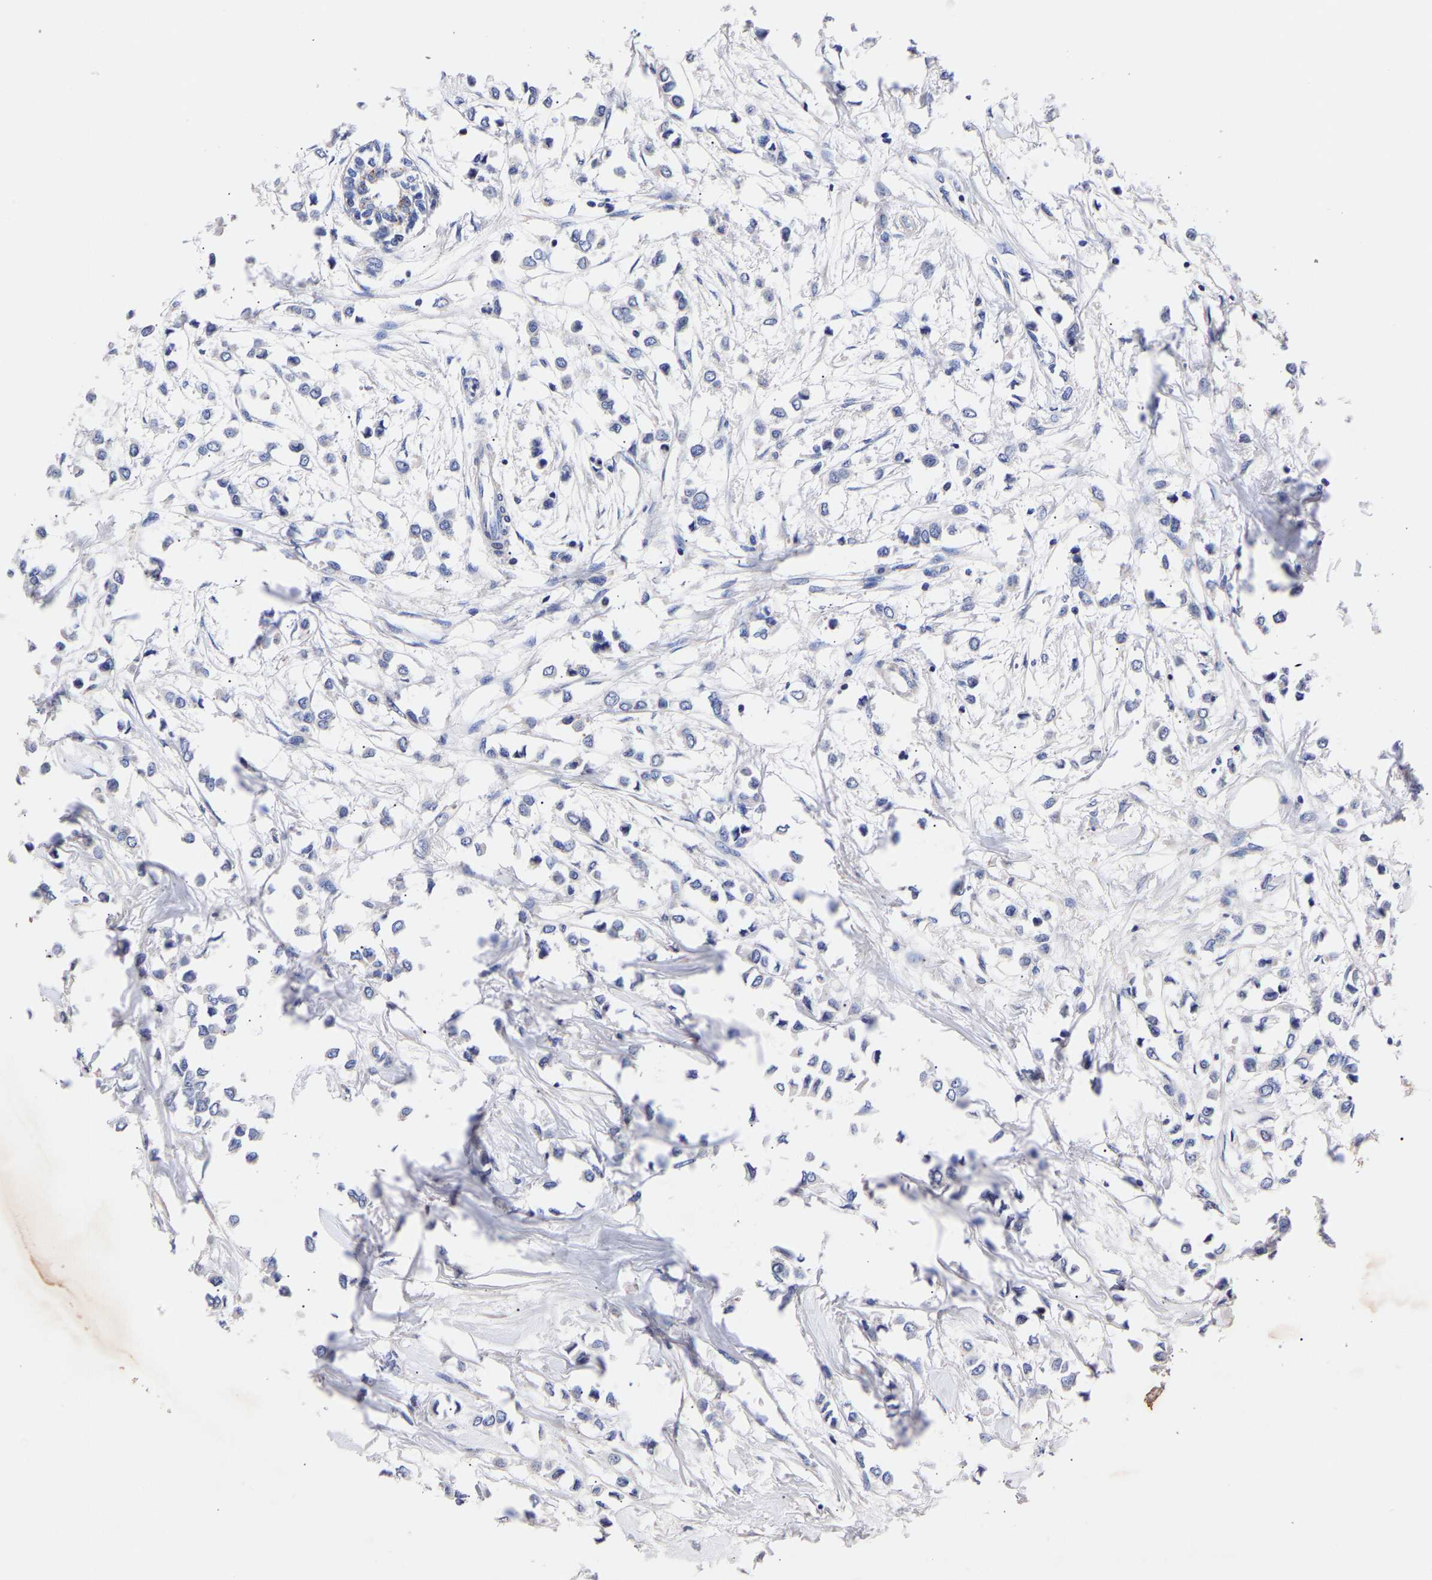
{"staining": {"intensity": "negative", "quantity": "none", "location": "none"}, "tissue": "breast cancer", "cell_type": "Tumor cells", "image_type": "cancer", "snomed": [{"axis": "morphology", "description": "Lobular carcinoma"}, {"axis": "topography", "description": "Breast"}], "caption": "IHC image of human lobular carcinoma (breast) stained for a protein (brown), which demonstrates no positivity in tumor cells.", "gene": "SEM1", "patient": {"sex": "female", "age": 51}}